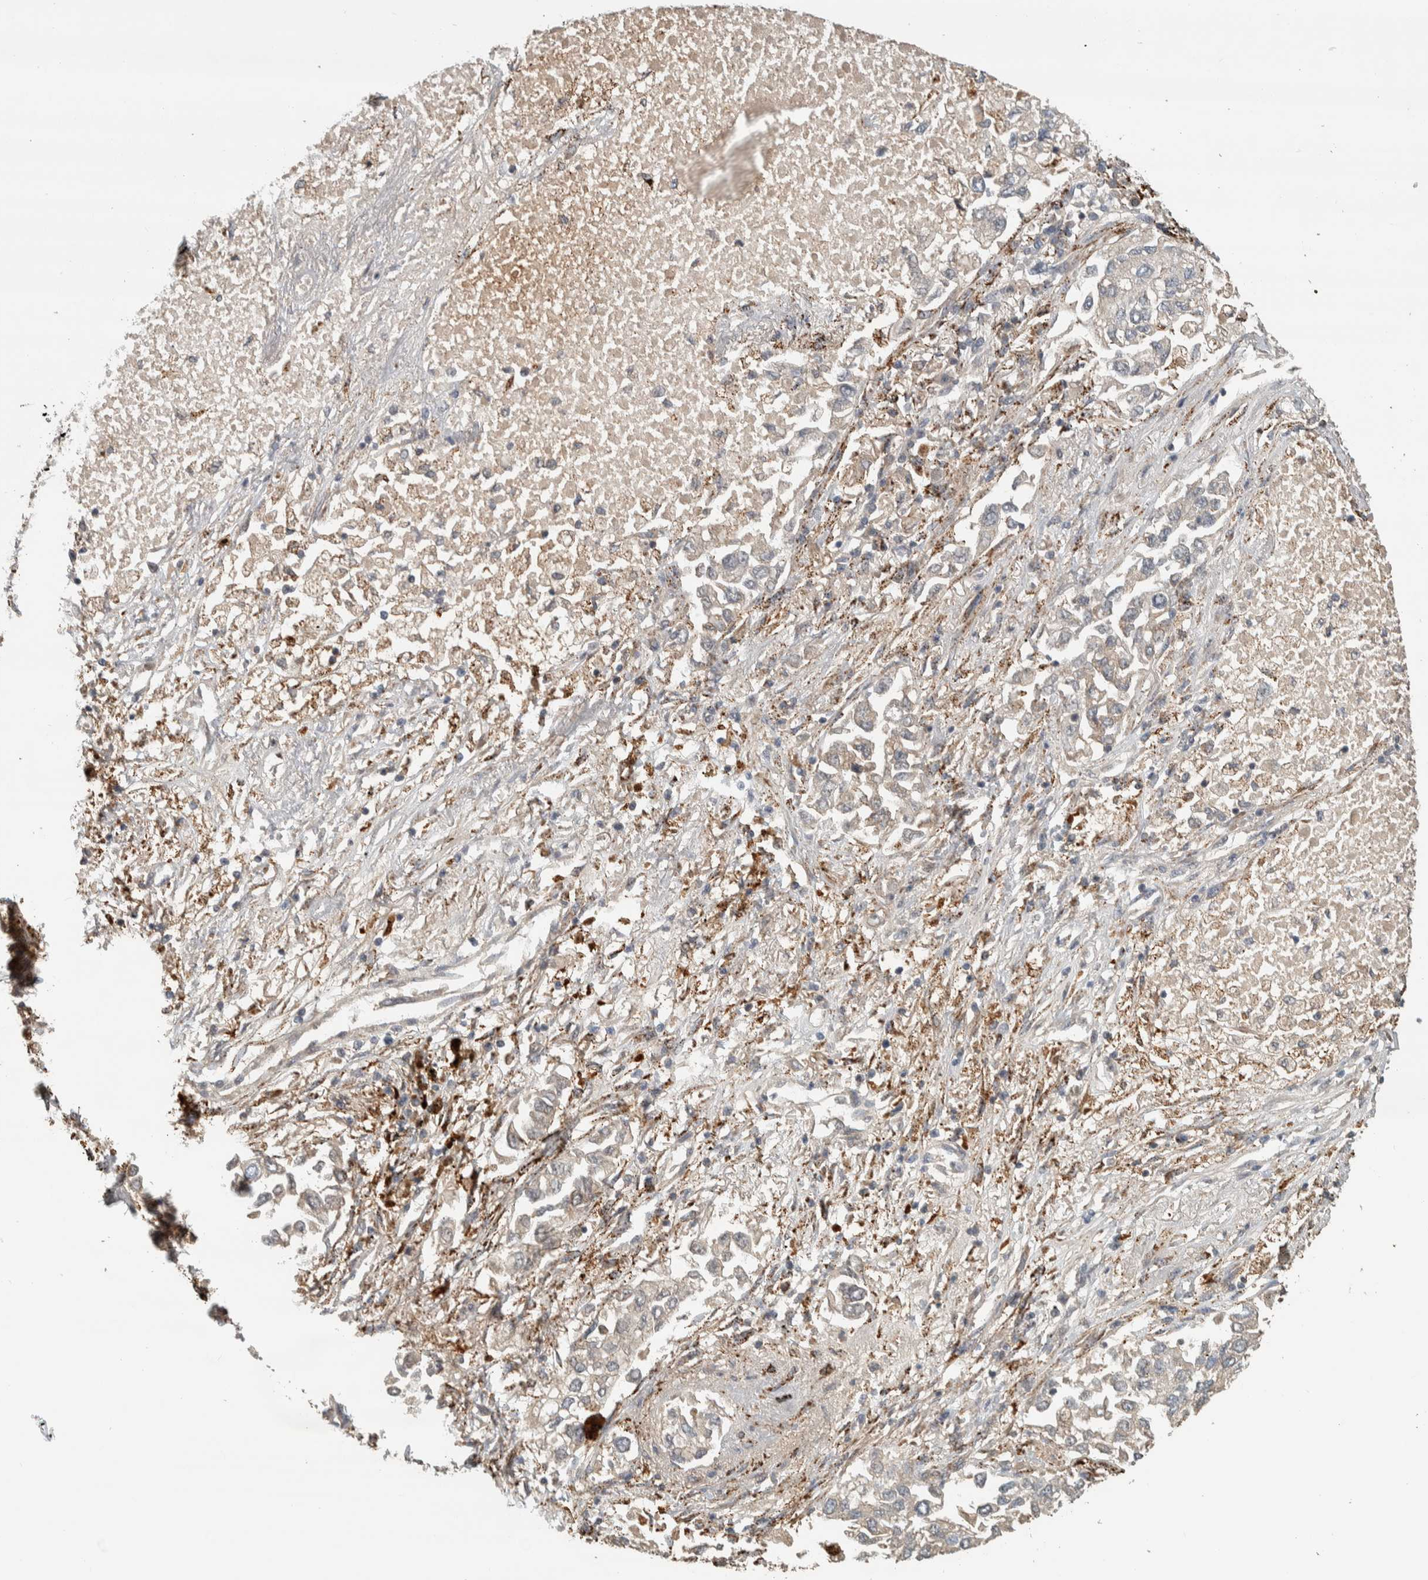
{"staining": {"intensity": "weak", "quantity": "25%-75%", "location": "cytoplasmic/membranous"}, "tissue": "lung cancer", "cell_type": "Tumor cells", "image_type": "cancer", "snomed": [{"axis": "morphology", "description": "Inflammation, NOS"}, {"axis": "morphology", "description": "Adenocarcinoma, NOS"}, {"axis": "topography", "description": "Lung"}], "caption": "Immunohistochemical staining of lung cancer demonstrates weak cytoplasmic/membranous protein staining in approximately 25%-75% of tumor cells.", "gene": "FAM78A", "patient": {"sex": "male", "age": 63}}